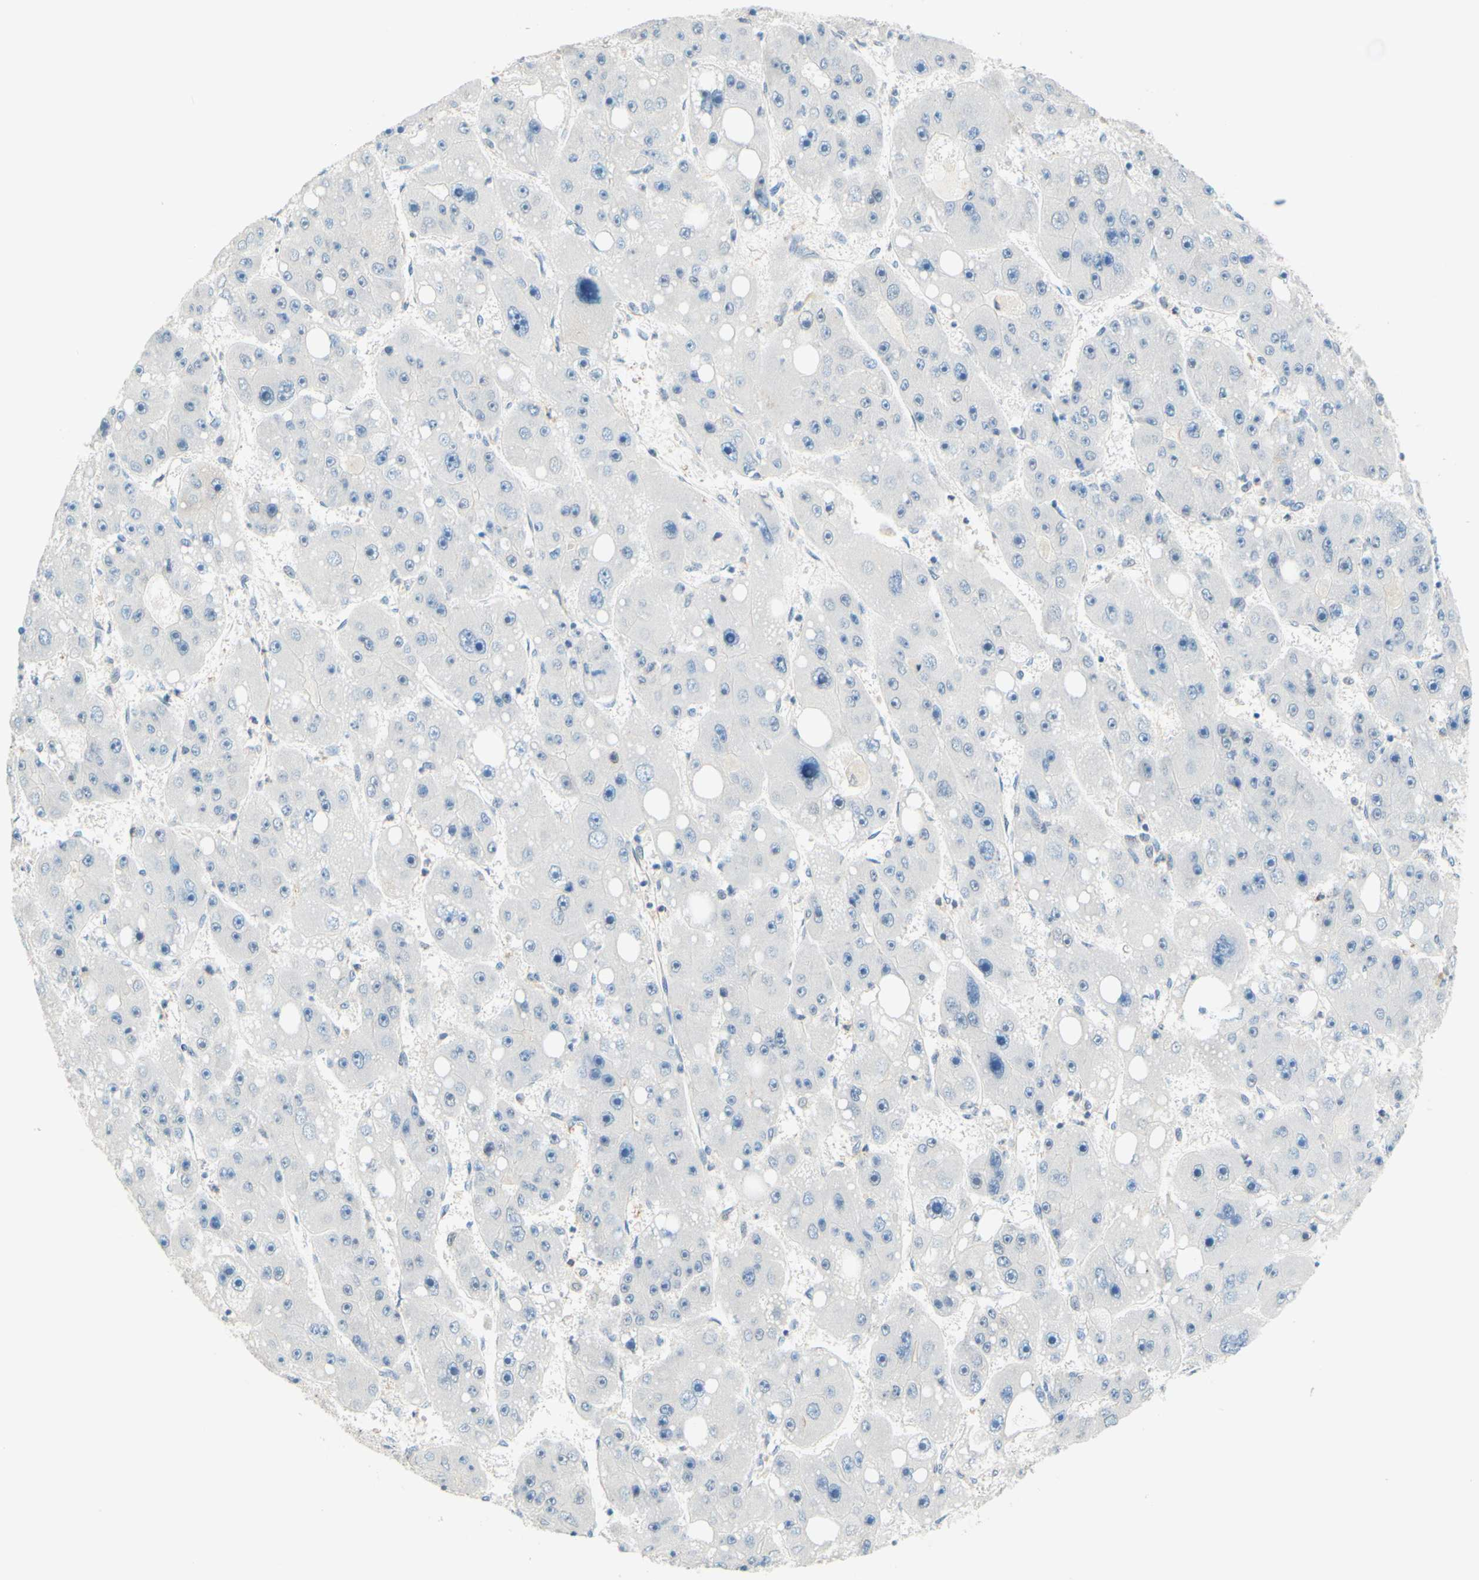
{"staining": {"intensity": "negative", "quantity": "none", "location": "none"}, "tissue": "liver cancer", "cell_type": "Tumor cells", "image_type": "cancer", "snomed": [{"axis": "morphology", "description": "Carcinoma, Hepatocellular, NOS"}, {"axis": "topography", "description": "Liver"}], "caption": "Hepatocellular carcinoma (liver) was stained to show a protein in brown. There is no significant staining in tumor cells.", "gene": "C2CD2L", "patient": {"sex": "female", "age": 61}}